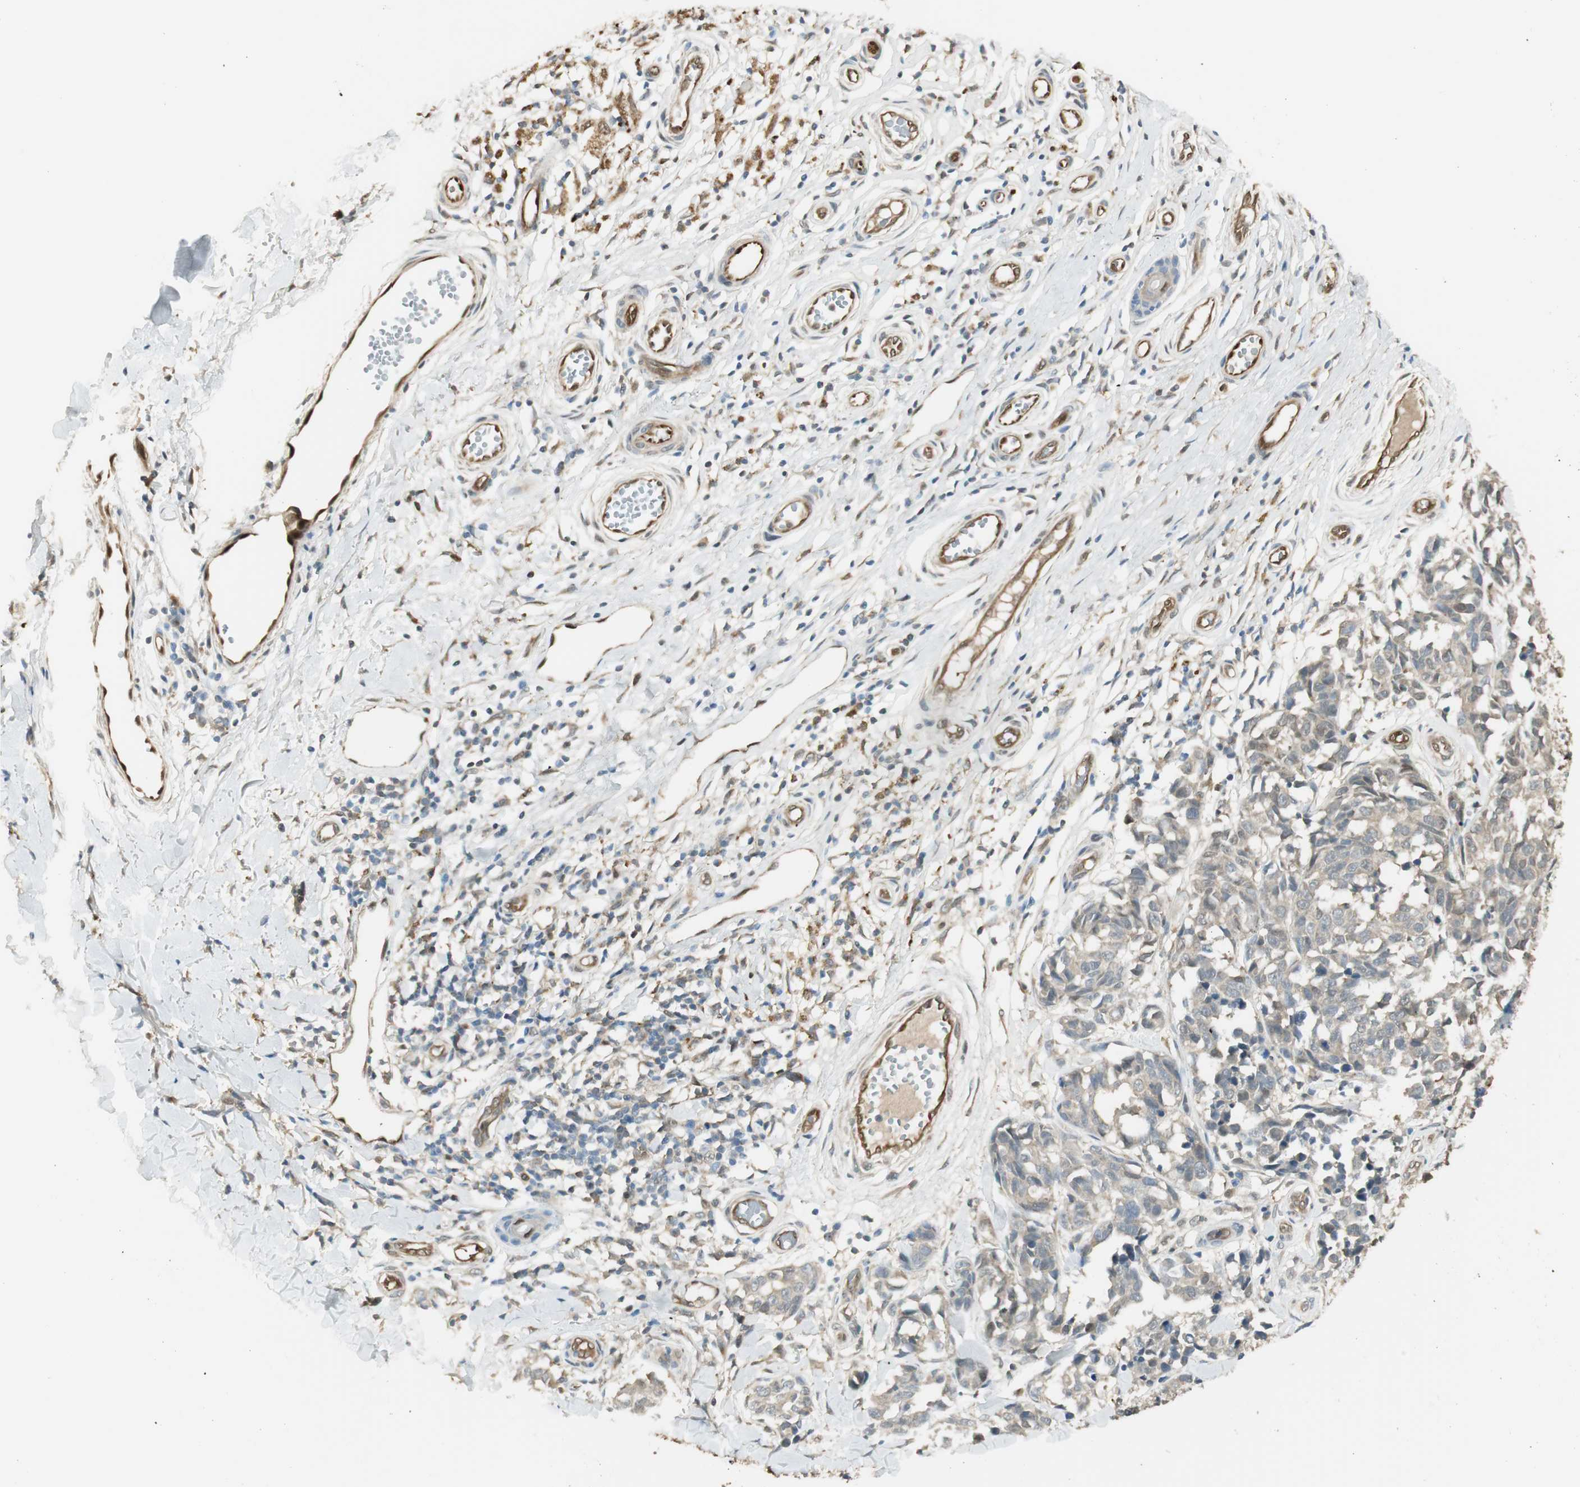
{"staining": {"intensity": "weak", "quantity": ">75%", "location": "cytoplasmic/membranous"}, "tissue": "melanoma", "cell_type": "Tumor cells", "image_type": "cancer", "snomed": [{"axis": "morphology", "description": "Malignant melanoma, NOS"}, {"axis": "topography", "description": "Skin"}], "caption": "The micrograph demonstrates a brown stain indicating the presence of a protein in the cytoplasmic/membranous of tumor cells in malignant melanoma. The protein is stained brown, and the nuclei are stained in blue (DAB (3,3'-diaminobenzidine) IHC with brightfield microscopy, high magnification).", "gene": "SERPINB6", "patient": {"sex": "female", "age": 64}}